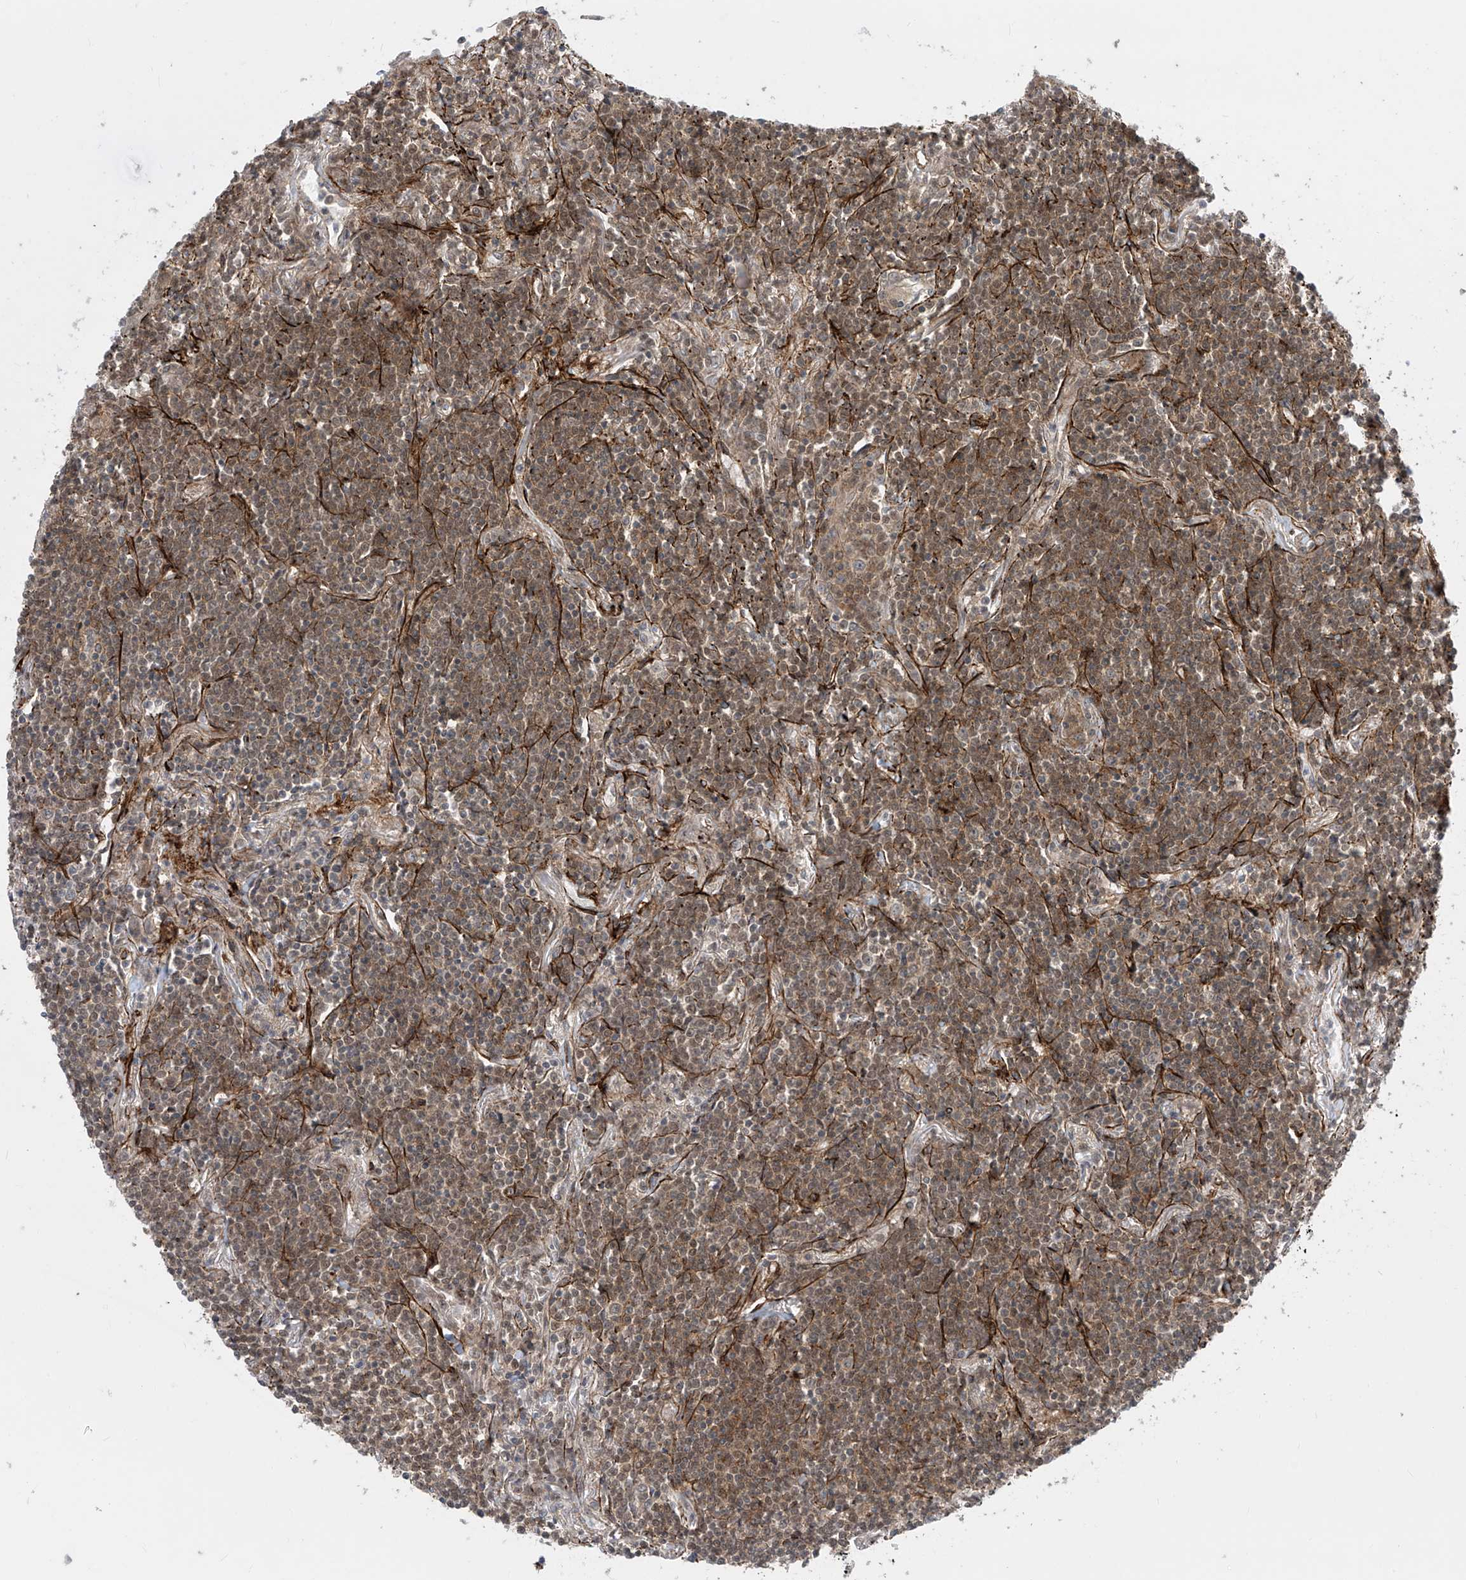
{"staining": {"intensity": "moderate", "quantity": ">75%", "location": "cytoplasmic/membranous,nuclear"}, "tissue": "lymphoma", "cell_type": "Tumor cells", "image_type": "cancer", "snomed": [{"axis": "morphology", "description": "Malignant lymphoma, non-Hodgkin's type, Low grade"}, {"axis": "topography", "description": "Lung"}], "caption": "A medium amount of moderate cytoplasmic/membranous and nuclear staining is present in approximately >75% of tumor cells in malignant lymphoma, non-Hodgkin's type (low-grade) tissue. (Brightfield microscopy of DAB IHC at high magnification).", "gene": "LAGE3", "patient": {"sex": "female", "age": 71}}